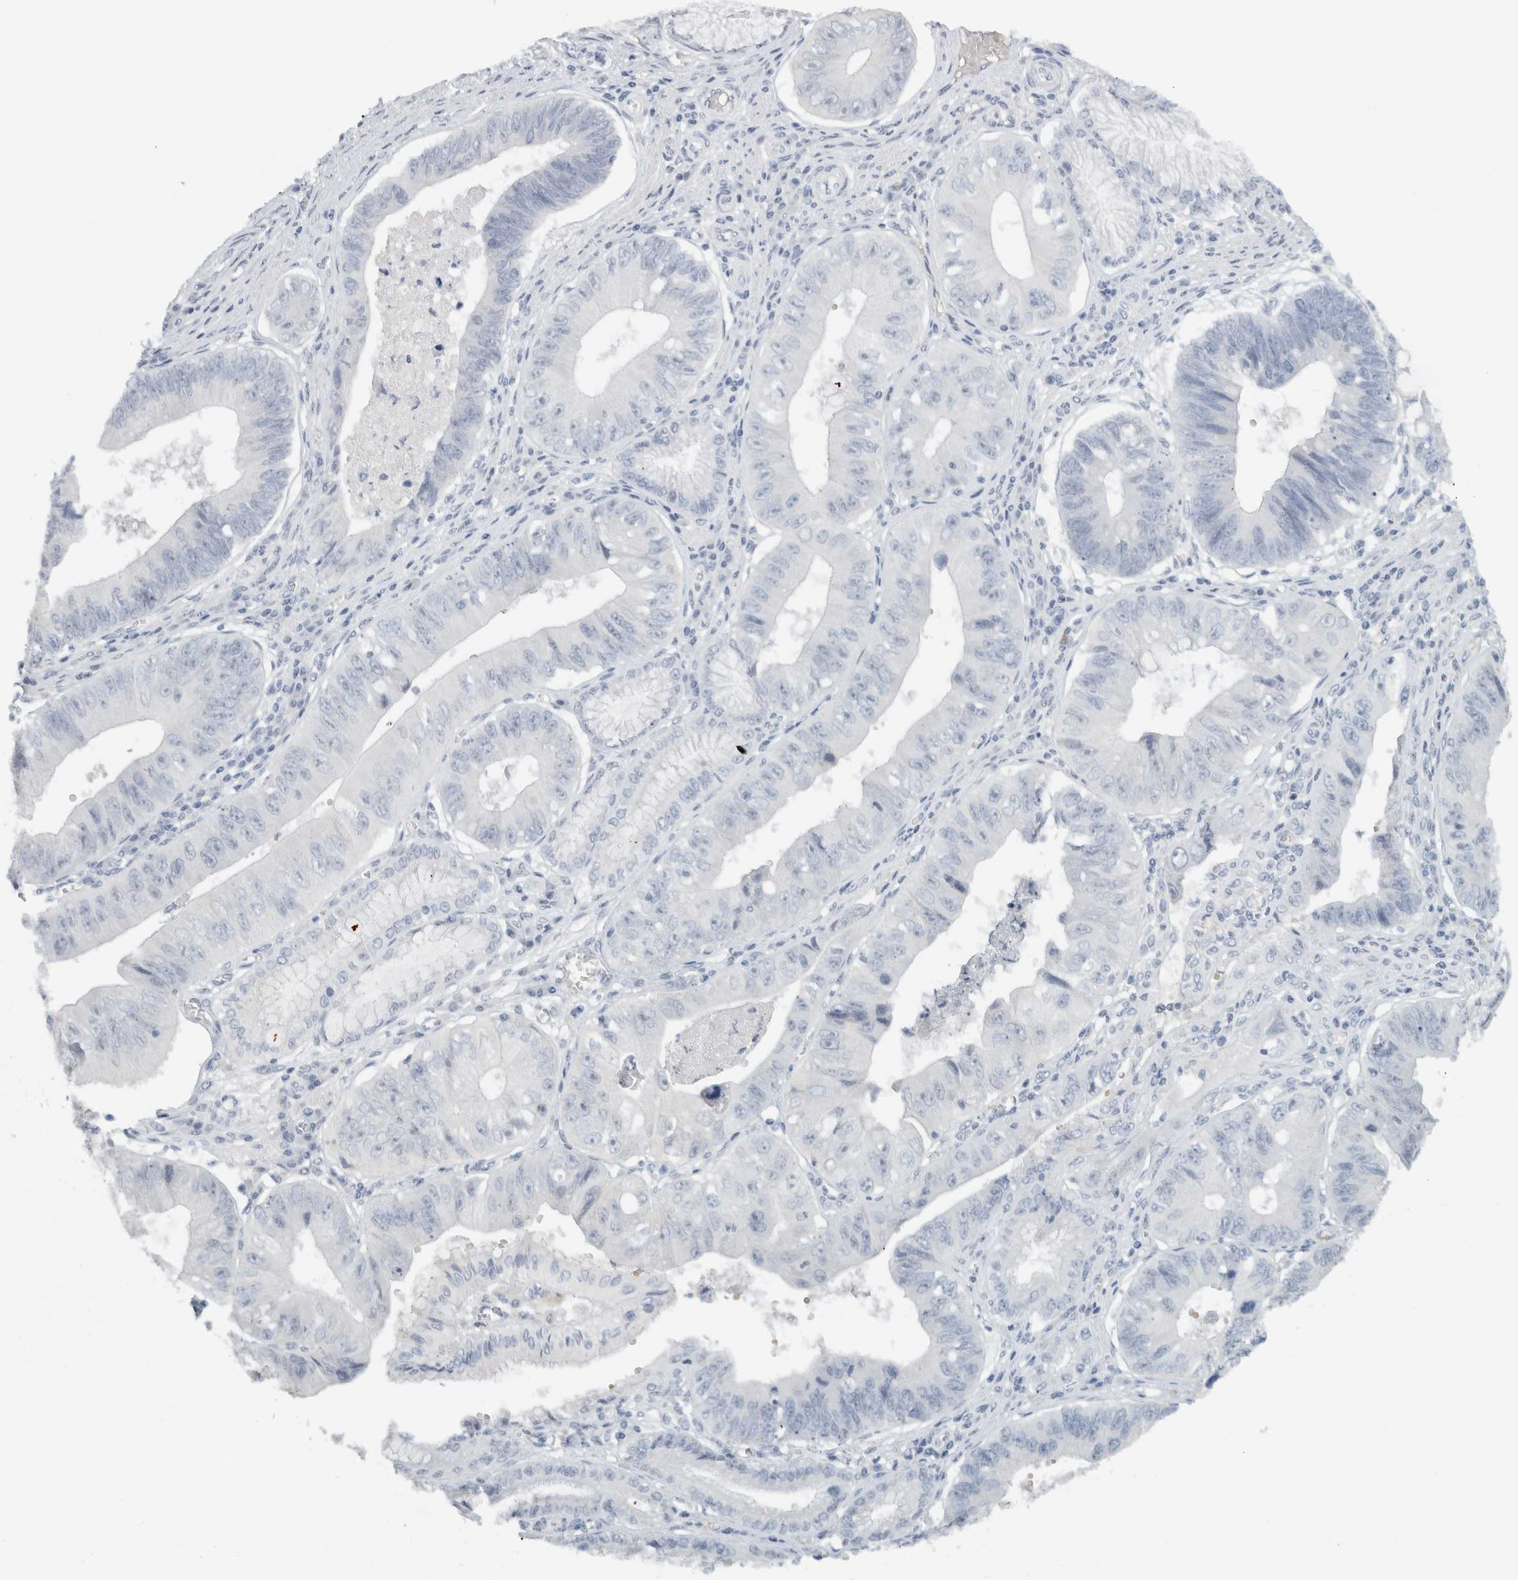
{"staining": {"intensity": "negative", "quantity": "none", "location": "none"}, "tissue": "stomach cancer", "cell_type": "Tumor cells", "image_type": "cancer", "snomed": [{"axis": "morphology", "description": "Adenocarcinoma, NOS"}, {"axis": "topography", "description": "Stomach"}], "caption": "This image is of stomach cancer (adenocarcinoma) stained with IHC to label a protein in brown with the nuclei are counter-stained blue. There is no expression in tumor cells.", "gene": "FMR1NB", "patient": {"sex": "male", "age": 59}}